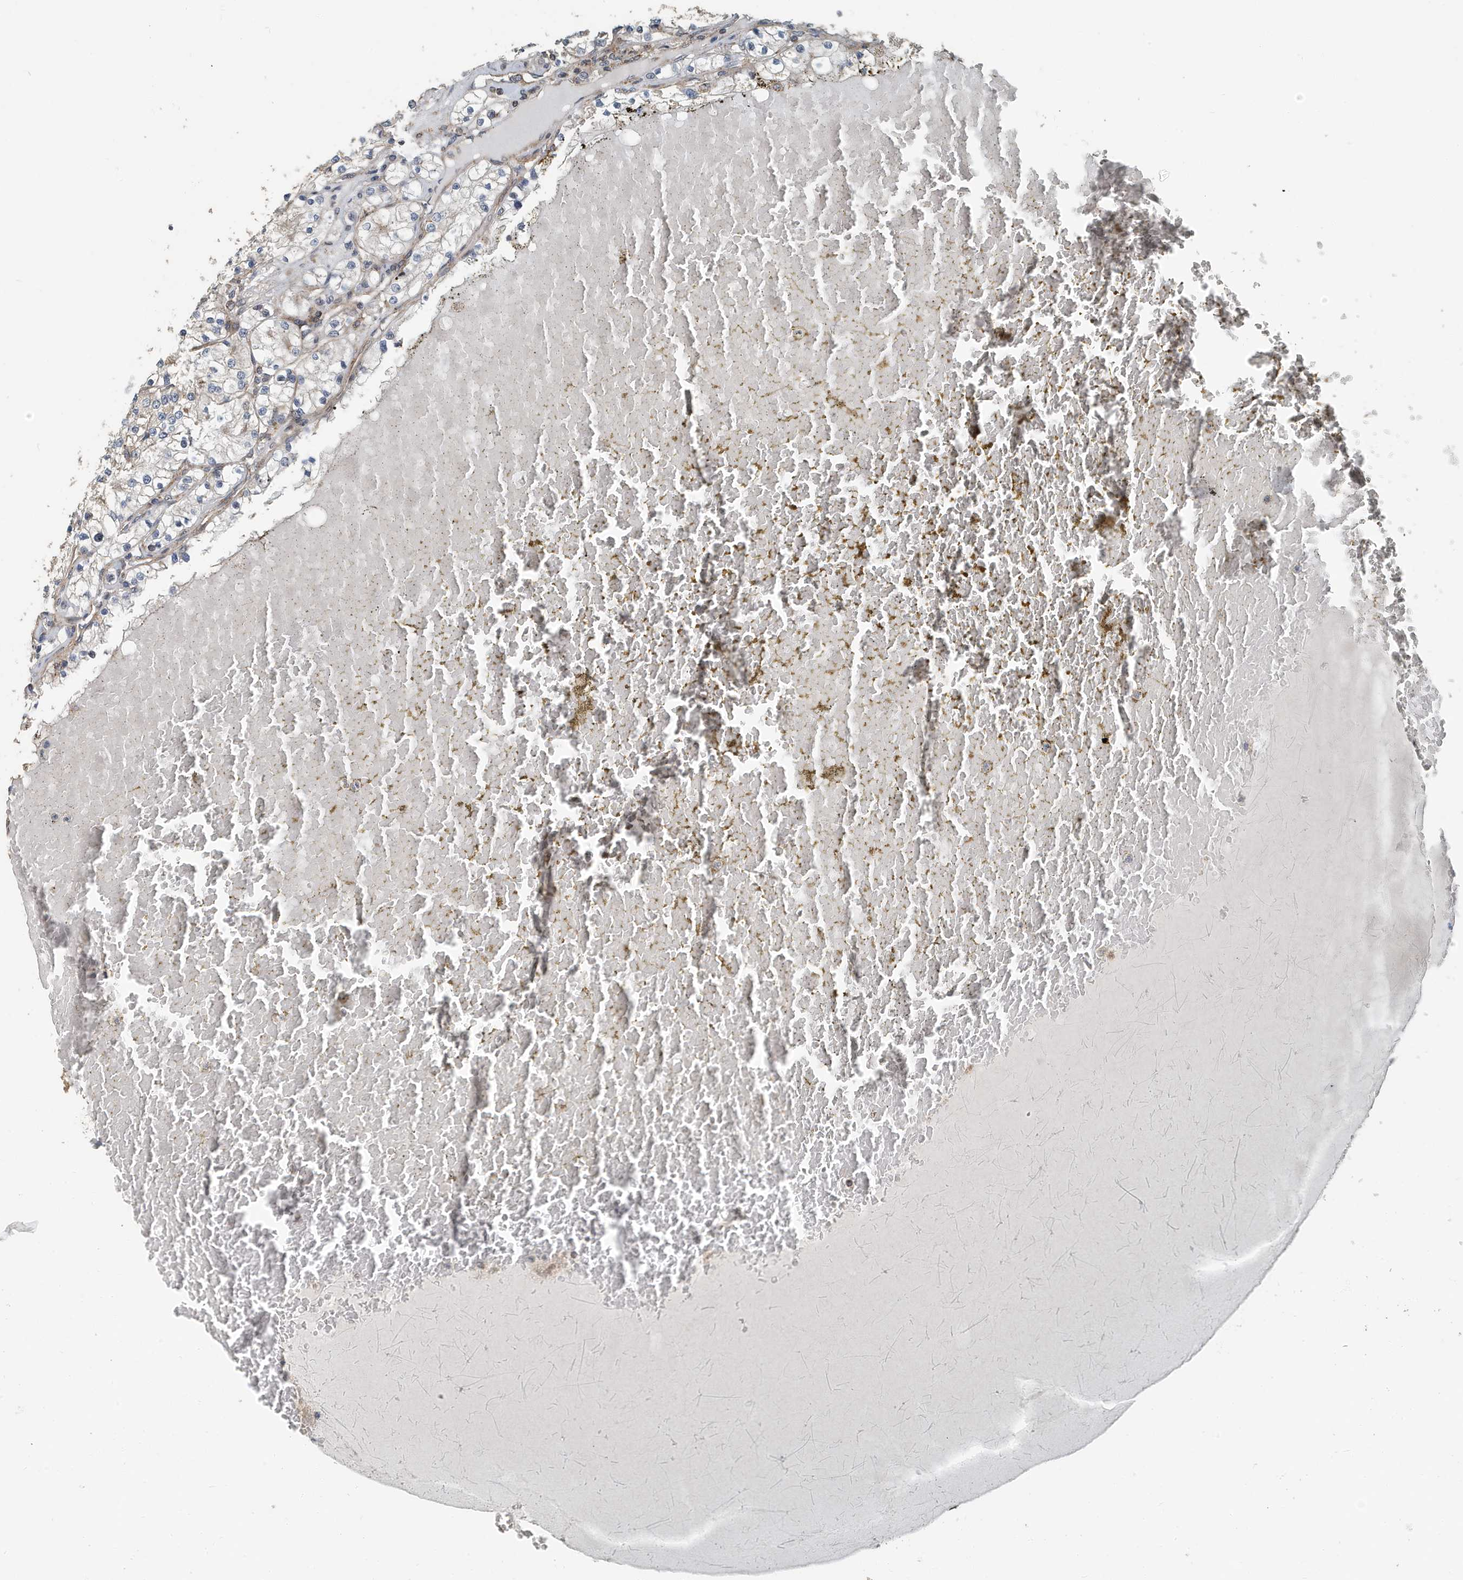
{"staining": {"intensity": "moderate", "quantity": "<25%", "location": "cytoplasmic/membranous"}, "tissue": "renal cancer", "cell_type": "Tumor cells", "image_type": "cancer", "snomed": [{"axis": "morphology", "description": "Normal tissue, NOS"}, {"axis": "morphology", "description": "Adenocarcinoma, NOS"}, {"axis": "topography", "description": "Kidney"}], "caption": "IHC histopathology image of renal adenocarcinoma stained for a protein (brown), which shows low levels of moderate cytoplasmic/membranous expression in approximately <25% of tumor cells.", "gene": "KIF15", "patient": {"sex": "male", "age": 68}}